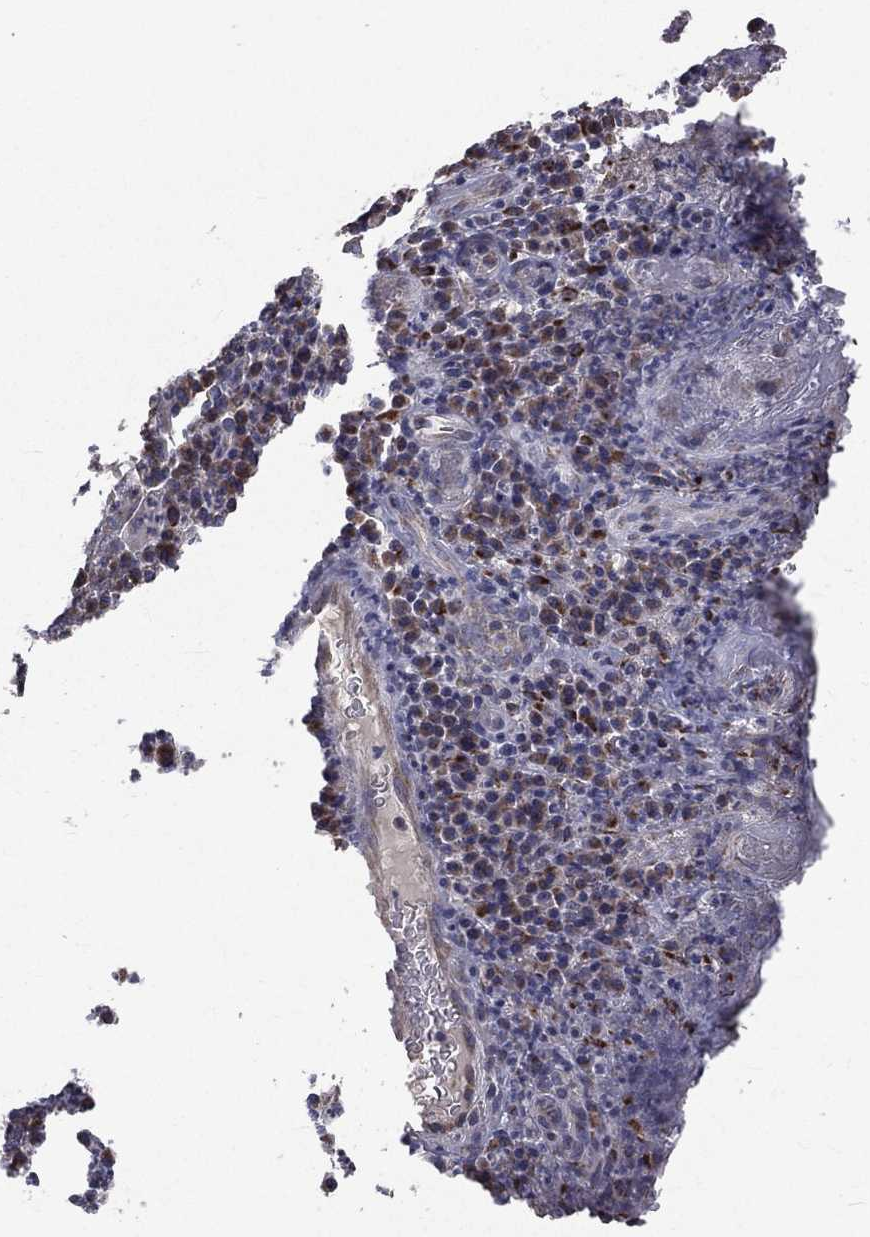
{"staining": {"intensity": "weak", "quantity": "25%-75%", "location": "cytoplasmic/membranous"}, "tissue": "skin cancer", "cell_type": "Tumor cells", "image_type": "cancer", "snomed": [{"axis": "morphology", "description": "Squamous cell carcinoma, NOS"}, {"axis": "topography", "description": "Skin"}, {"axis": "topography", "description": "Anal"}], "caption": "Weak cytoplasmic/membranous positivity is appreciated in approximately 25%-75% of tumor cells in squamous cell carcinoma (skin).", "gene": "GPD1", "patient": {"sex": "female", "age": 51}}